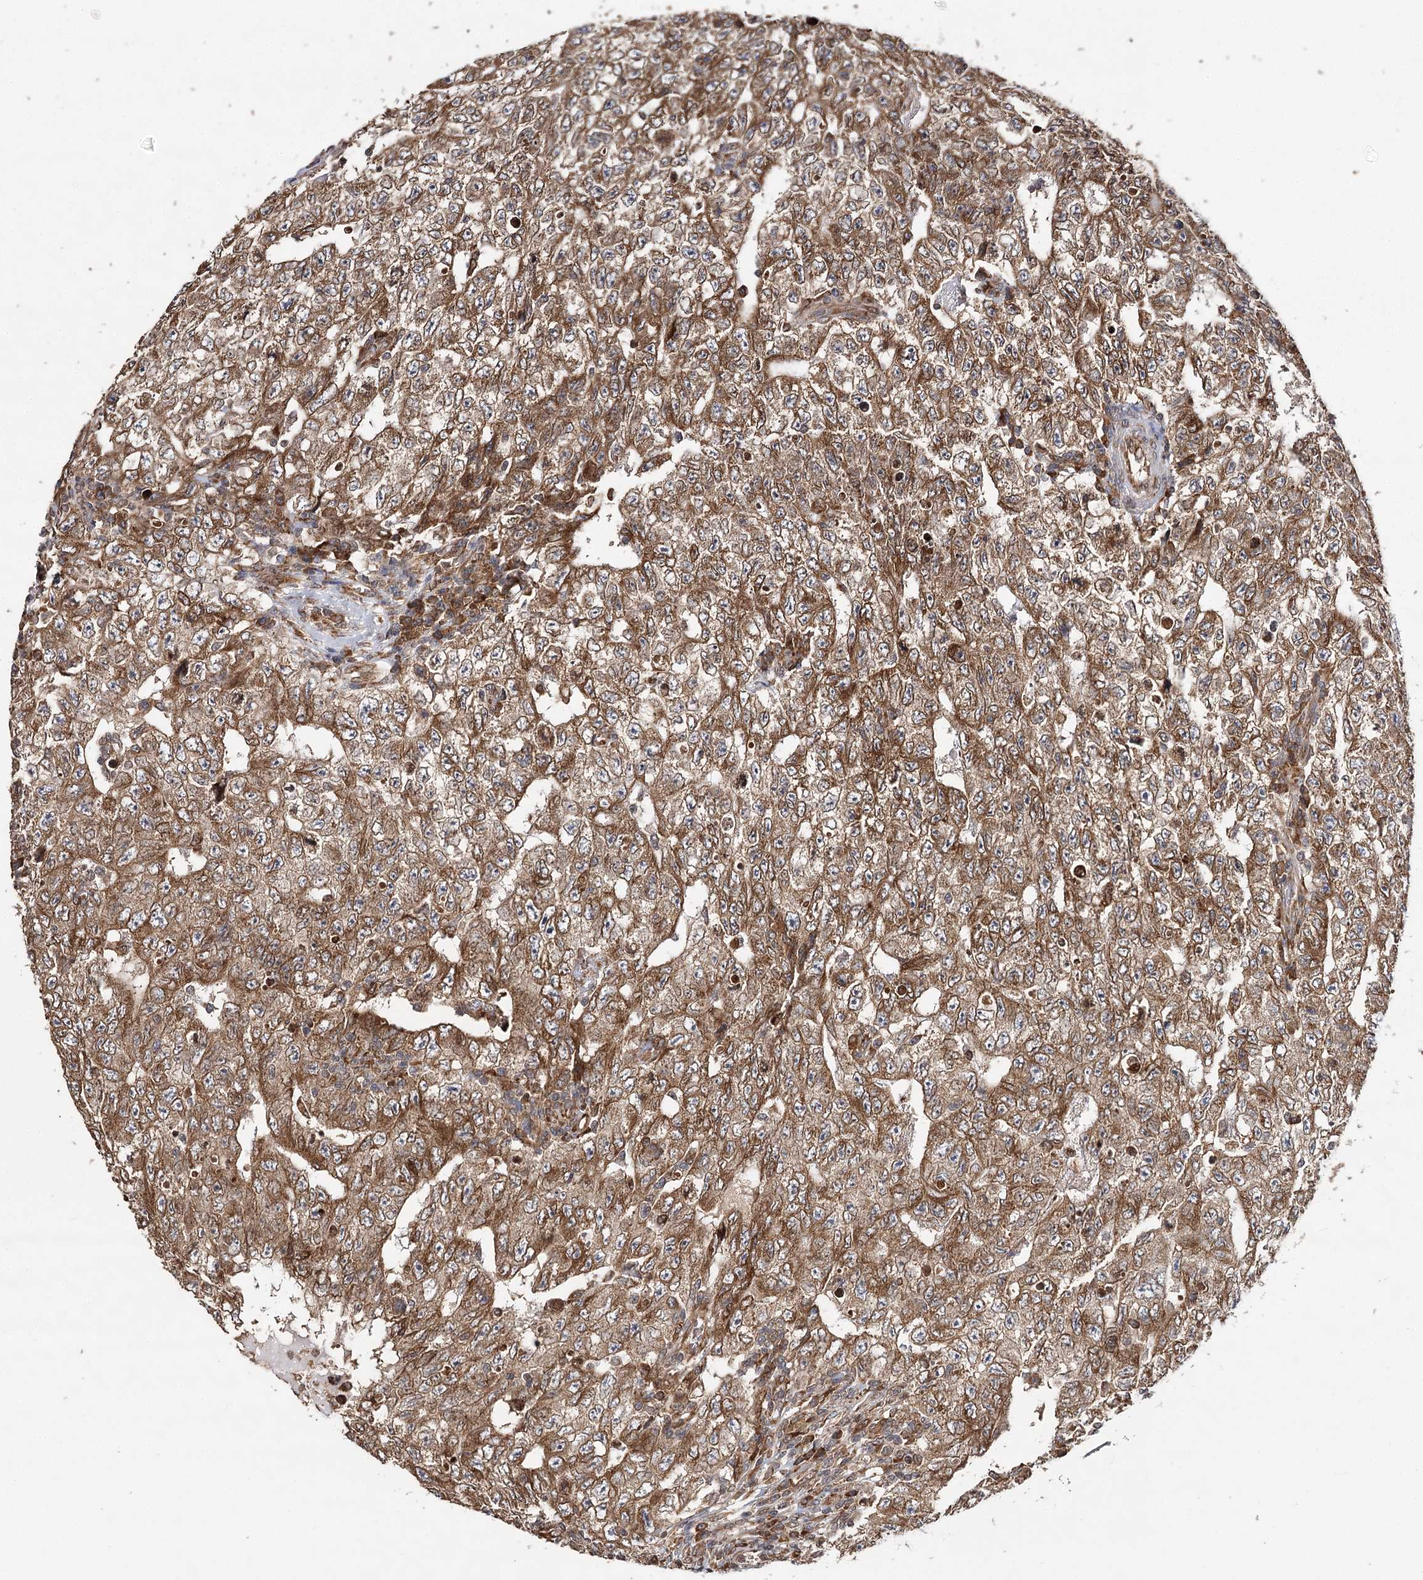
{"staining": {"intensity": "moderate", "quantity": ">75%", "location": "cytoplasmic/membranous"}, "tissue": "testis cancer", "cell_type": "Tumor cells", "image_type": "cancer", "snomed": [{"axis": "morphology", "description": "Carcinoma, Embryonal, NOS"}, {"axis": "topography", "description": "Testis"}], "caption": "Testis embryonal carcinoma stained for a protein reveals moderate cytoplasmic/membranous positivity in tumor cells.", "gene": "DNAJB14", "patient": {"sex": "male", "age": 26}}